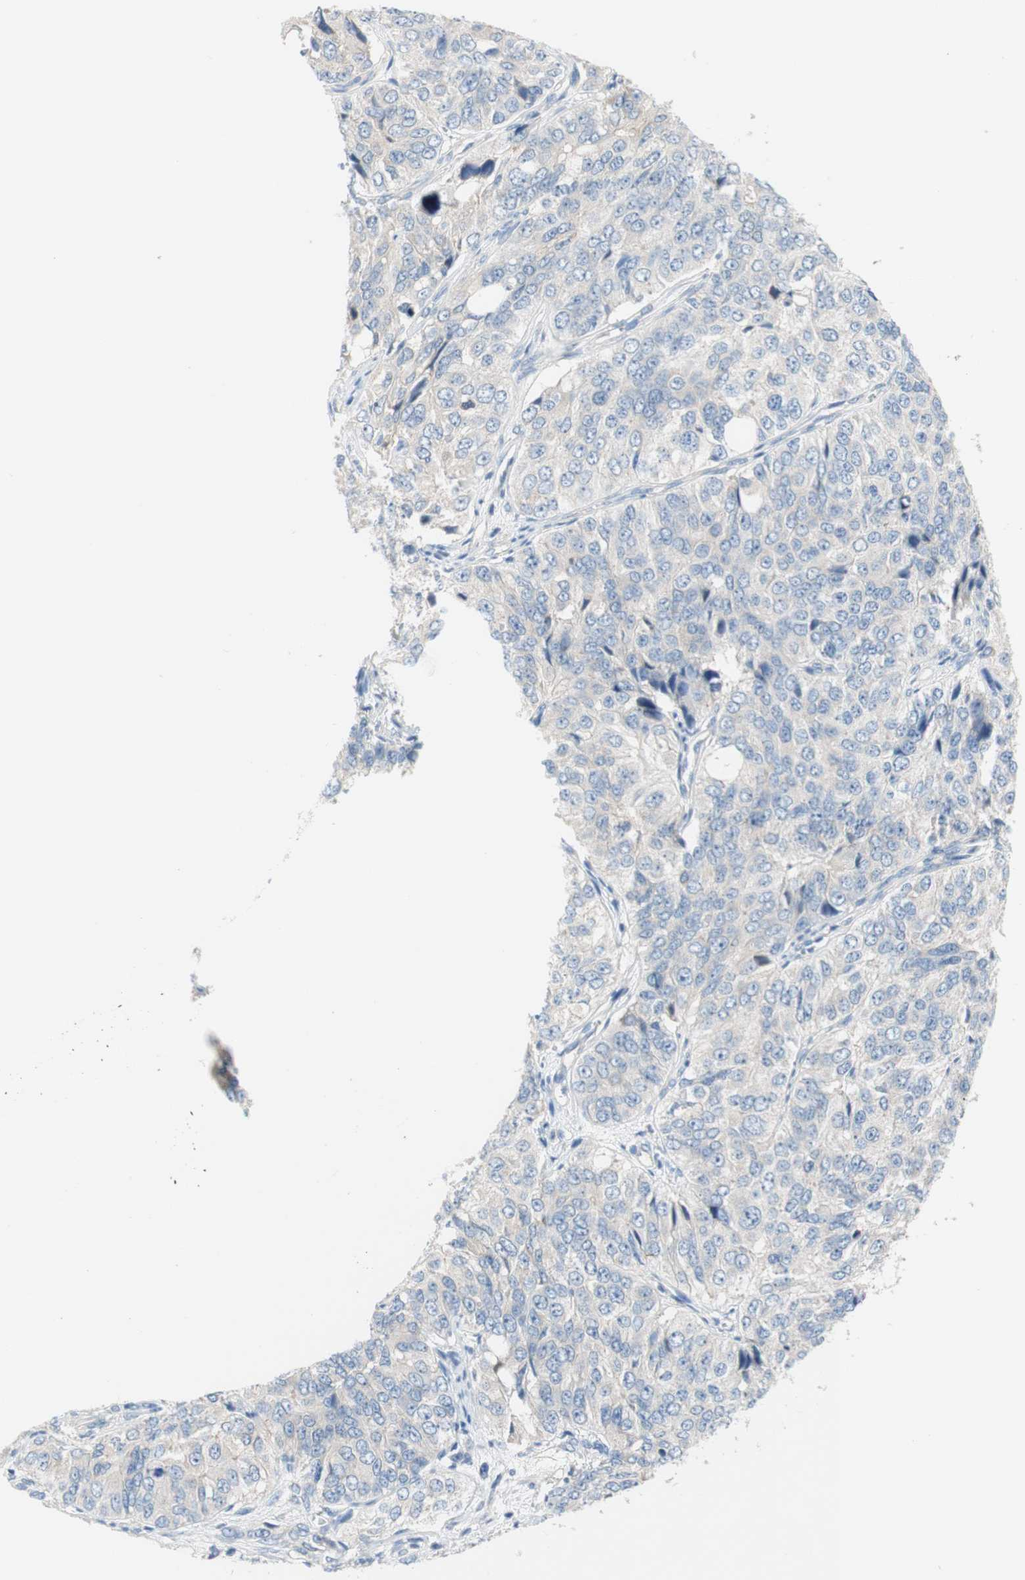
{"staining": {"intensity": "negative", "quantity": "none", "location": "none"}, "tissue": "ovarian cancer", "cell_type": "Tumor cells", "image_type": "cancer", "snomed": [{"axis": "morphology", "description": "Carcinoma, endometroid"}, {"axis": "topography", "description": "Ovary"}], "caption": "IHC image of human ovarian cancer stained for a protein (brown), which reveals no positivity in tumor cells.", "gene": "F3", "patient": {"sex": "female", "age": 51}}